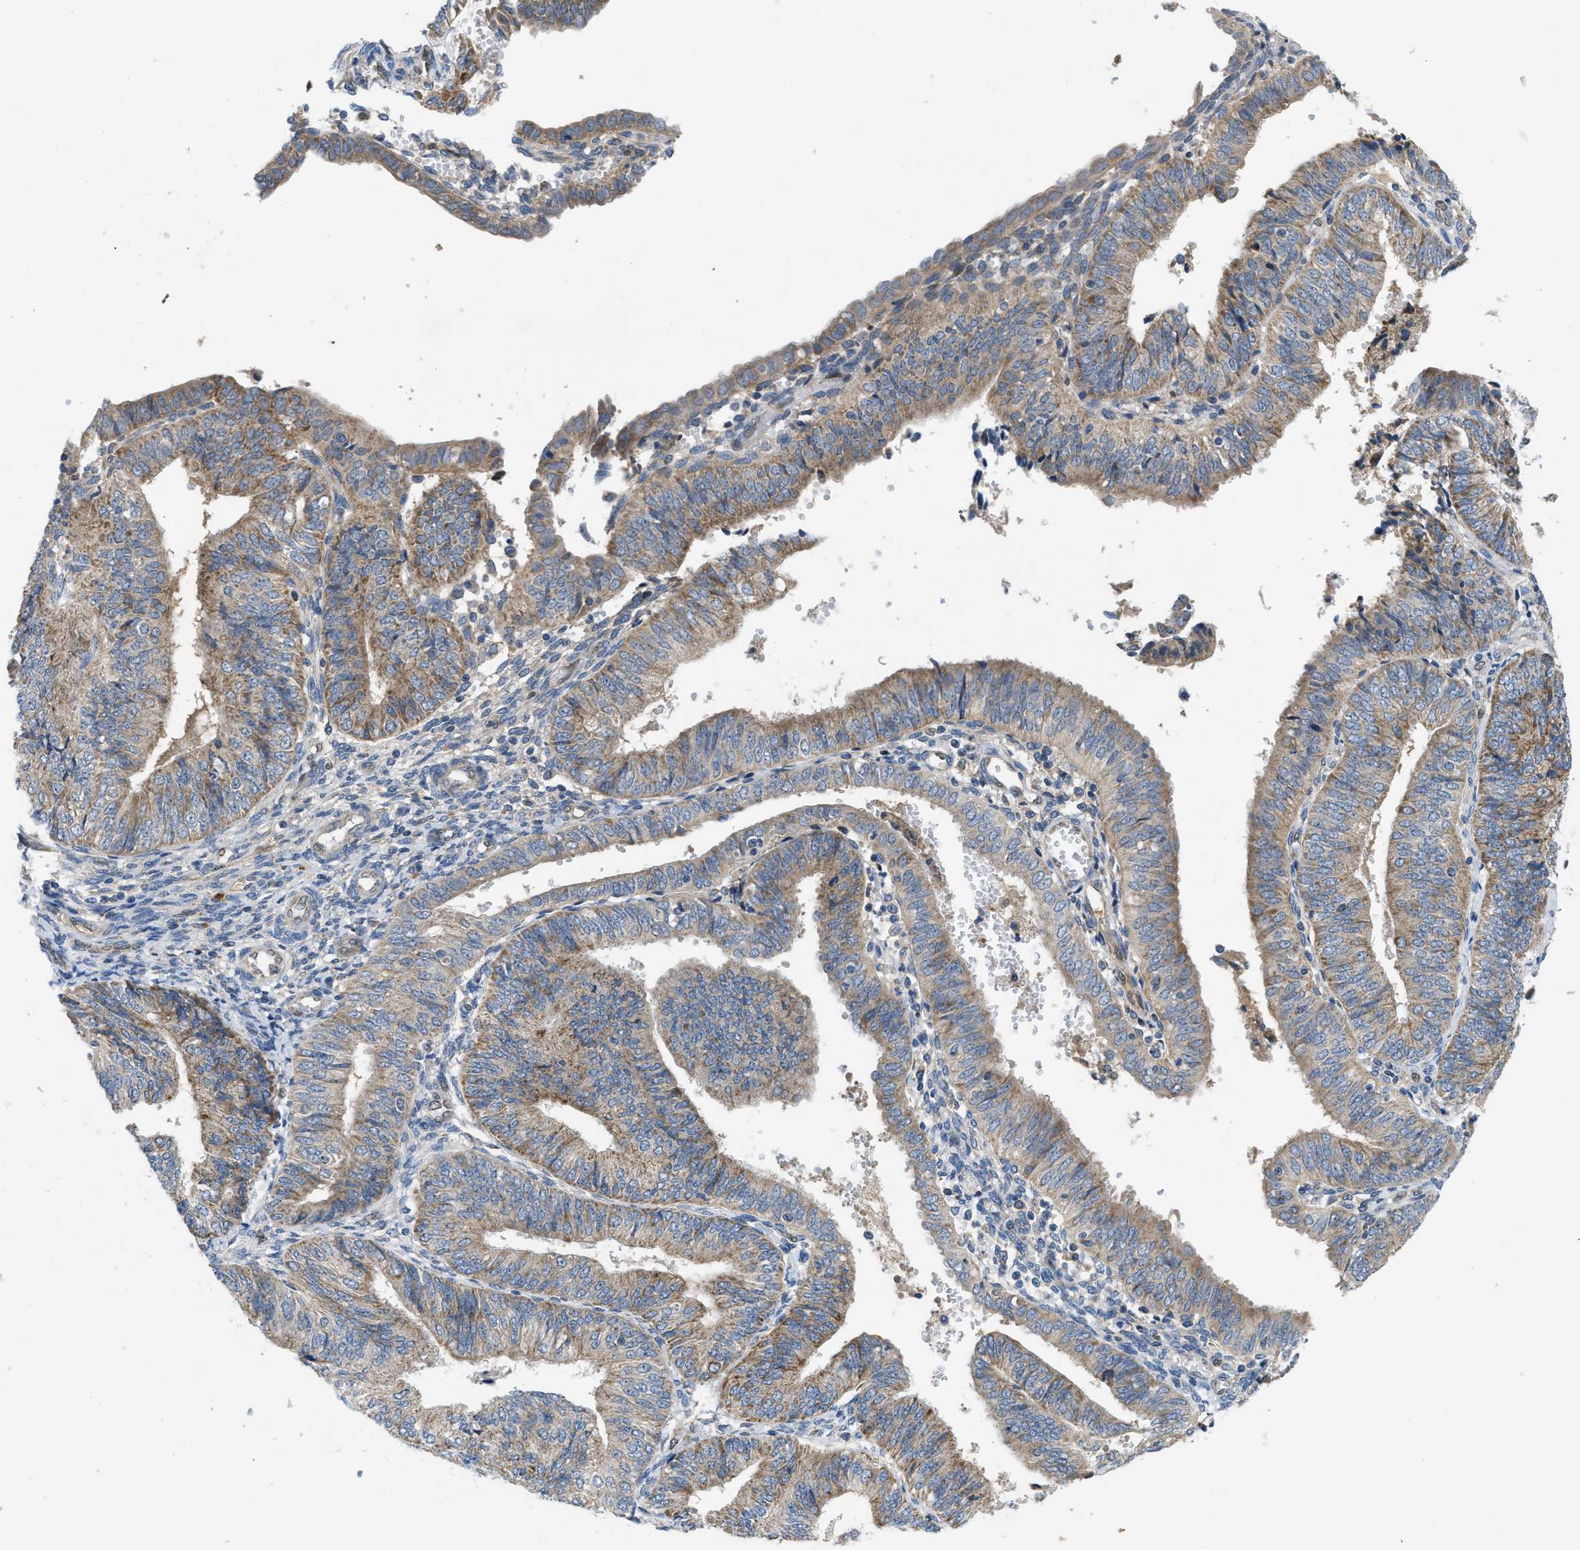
{"staining": {"intensity": "moderate", "quantity": ">75%", "location": "cytoplasmic/membranous"}, "tissue": "endometrial cancer", "cell_type": "Tumor cells", "image_type": "cancer", "snomed": [{"axis": "morphology", "description": "Adenocarcinoma, NOS"}, {"axis": "topography", "description": "Endometrium"}], "caption": "Protein expression analysis of endometrial adenocarcinoma reveals moderate cytoplasmic/membranous staining in about >75% of tumor cells. (brown staining indicates protein expression, while blue staining denotes nuclei).", "gene": "PNKD", "patient": {"sex": "female", "age": 58}}